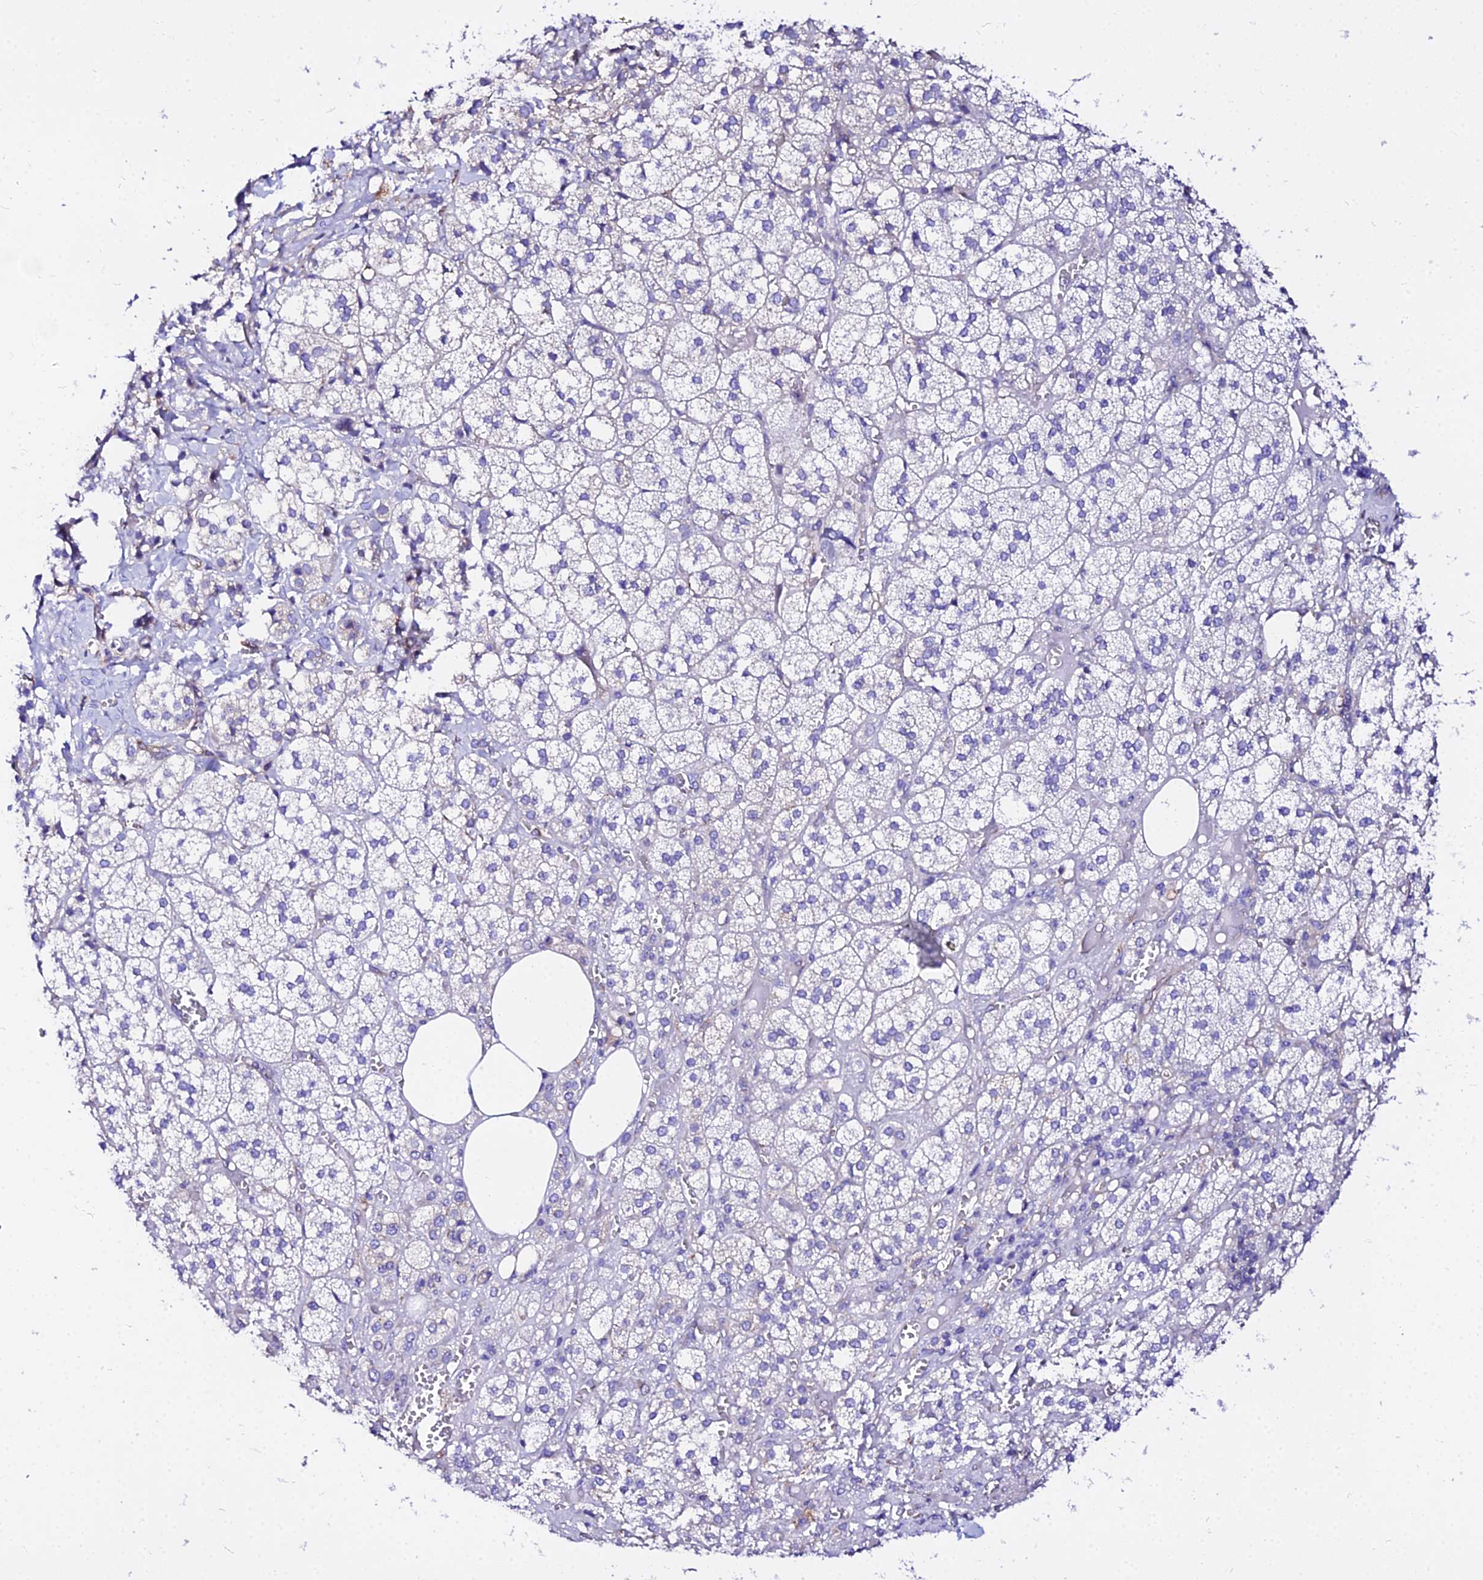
{"staining": {"intensity": "negative", "quantity": "none", "location": "none"}, "tissue": "adrenal gland", "cell_type": "Glandular cells", "image_type": "normal", "snomed": [{"axis": "morphology", "description": "Normal tissue, NOS"}, {"axis": "topography", "description": "Adrenal gland"}], "caption": "High magnification brightfield microscopy of normal adrenal gland stained with DAB (brown) and counterstained with hematoxylin (blue): glandular cells show no significant staining.", "gene": "DAW1", "patient": {"sex": "female", "age": 61}}